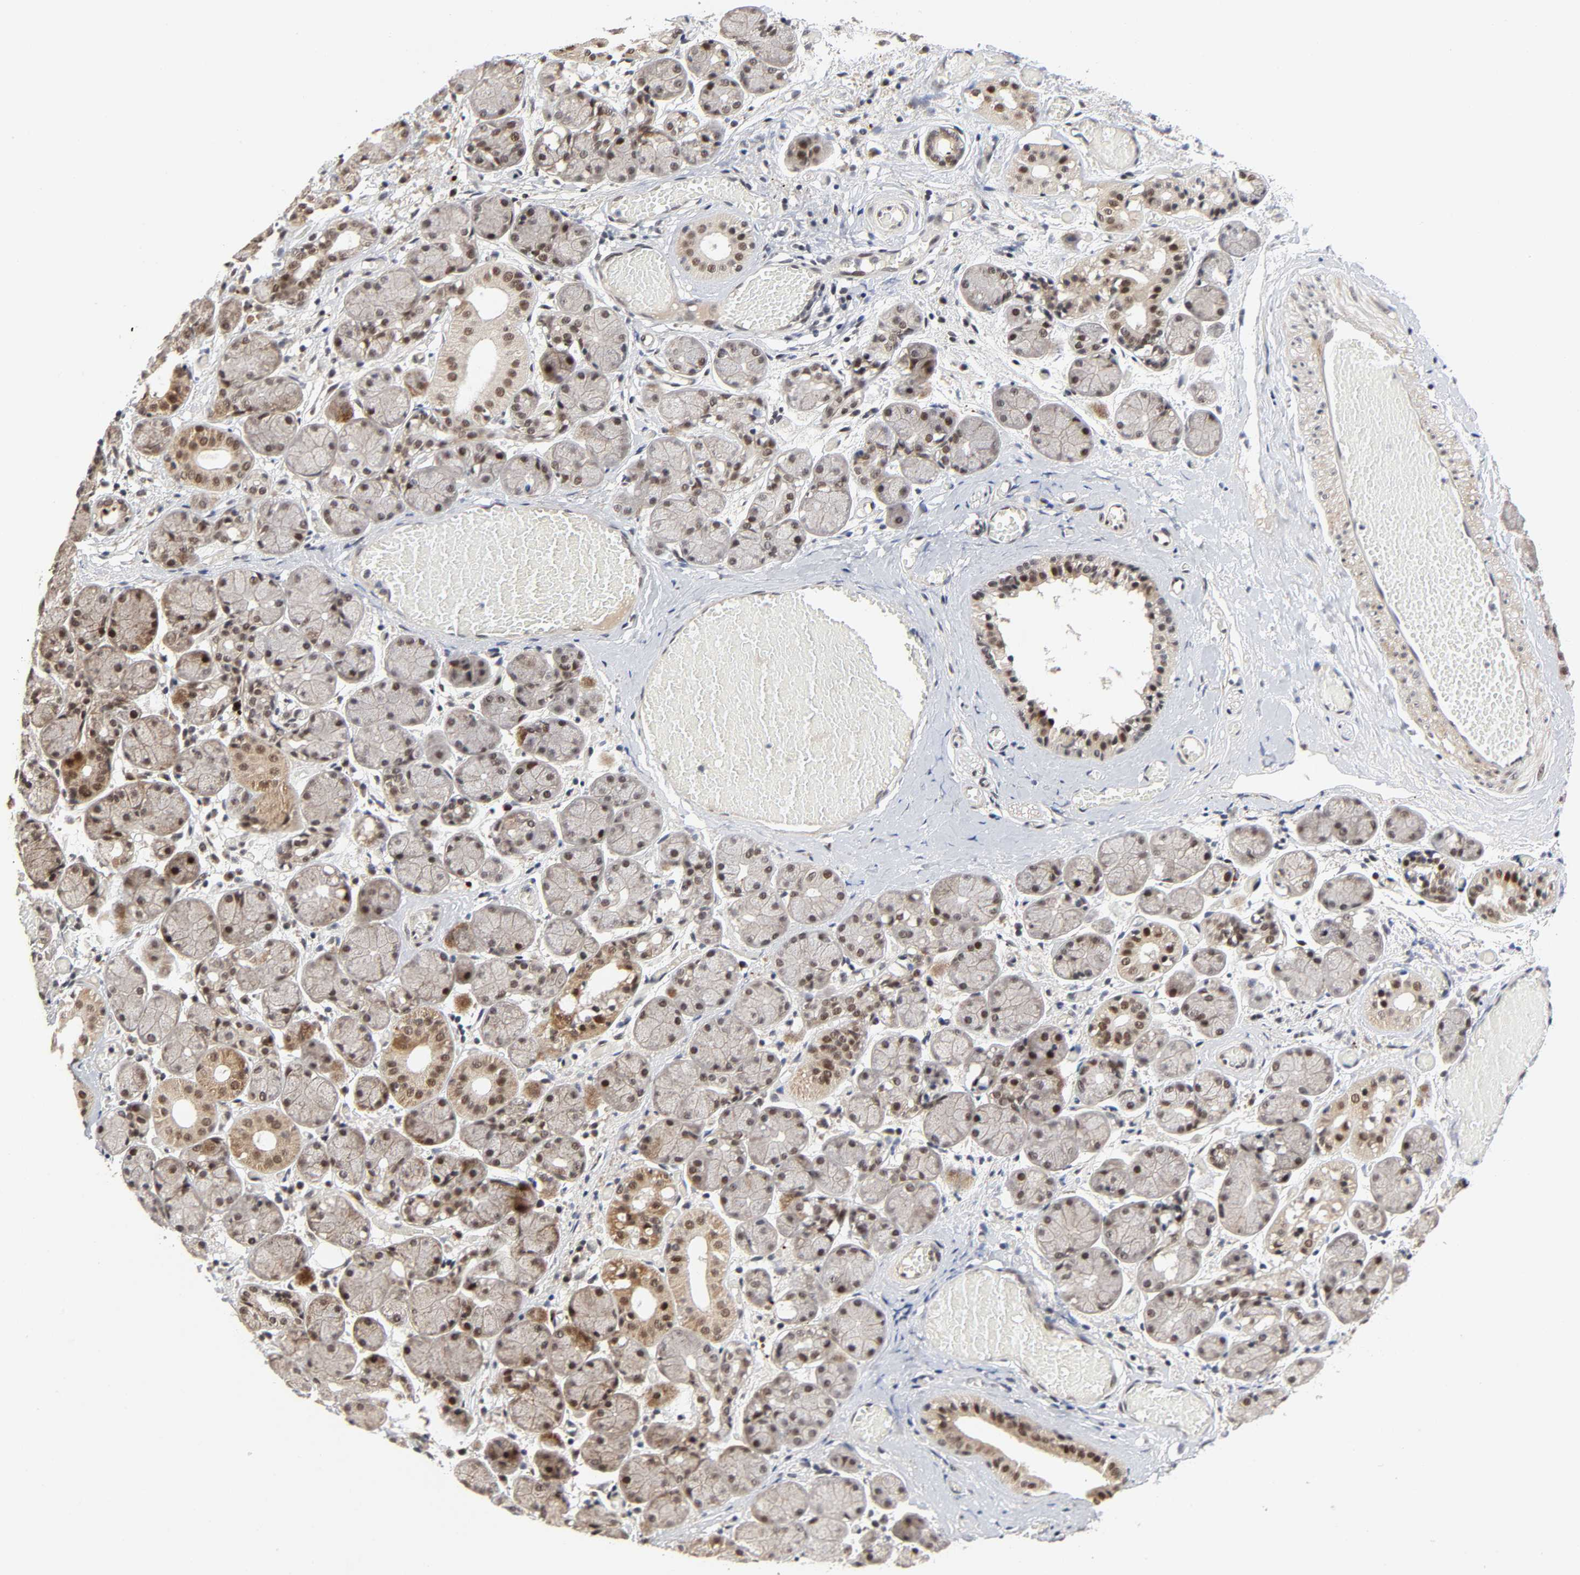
{"staining": {"intensity": "moderate", "quantity": ">75%", "location": "cytoplasmic/membranous,nuclear"}, "tissue": "salivary gland", "cell_type": "Glandular cells", "image_type": "normal", "snomed": [{"axis": "morphology", "description": "Normal tissue, NOS"}, {"axis": "topography", "description": "Salivary gland"}], "caption": "Immunohistochemistry (IHC) staining of benign salivary gland, which exhibits medium levels of moderate cytoplasmic/membranous,nuclear expression in approximately >75% of glandular cells indicating moderate cytoplasmic/membranous,nuclear protein positivity. The staining was performed using DAB (3,3'-diaminobenzidine) (brown) for protein detection and nuclei were counterstained in hematoxylin (blue).", "gene": "ZKSCAN8", "patient": {"sex": "female", "age": 24}}